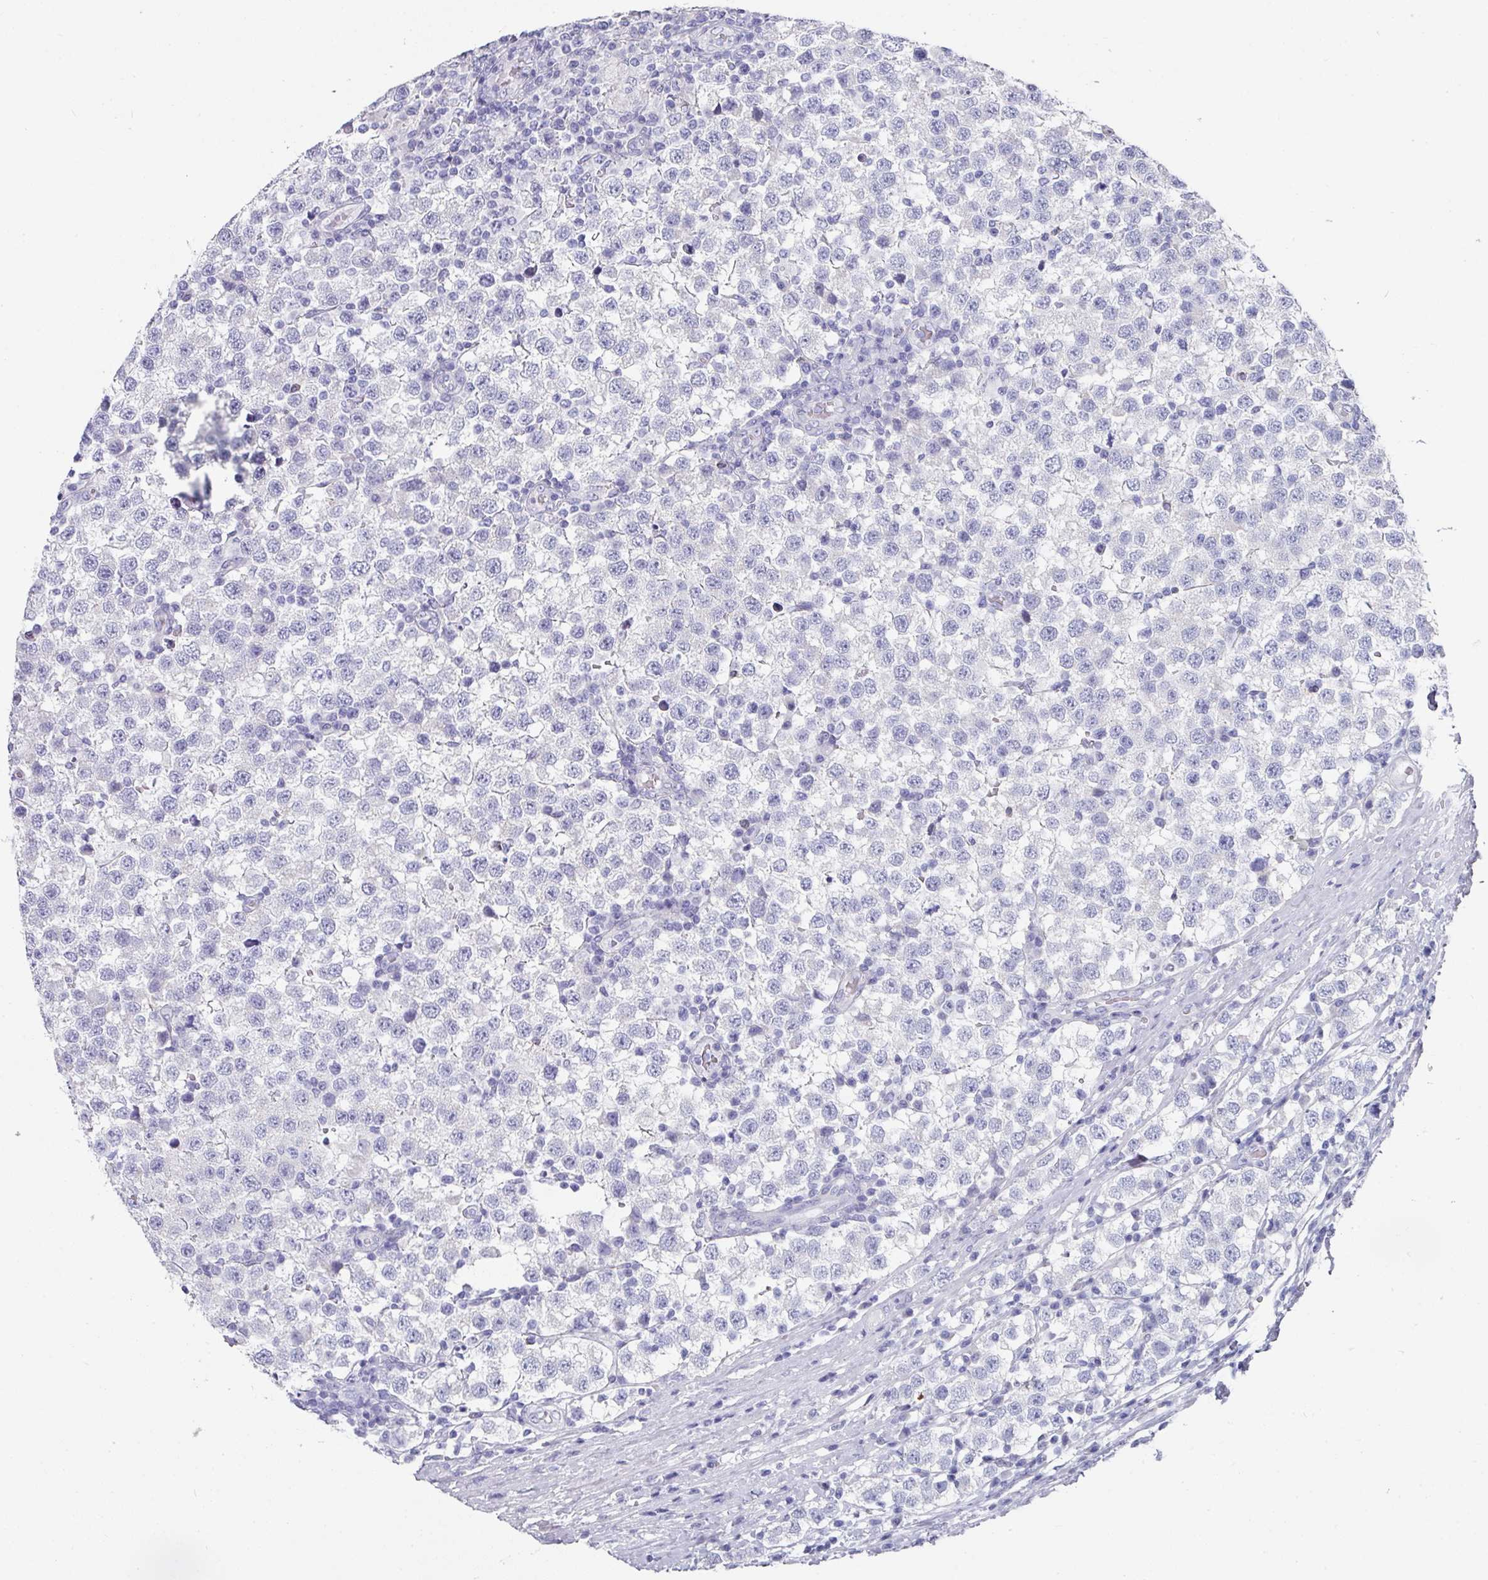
{"staining": {"intensity": "negative", "quantity": "none", "location": "none"}, "tissue": "testis cancer", "cell_type": "Tumor cells", "image_type": "cancer", "snomed": [{"axis": "morphology", "description": "Seminoma, NOS"}, {"axis": "topography", "description": "Testis"}], "caption": "Human testis cancer (seminoma) stained for a protein using immunohistochemistry (IHC) displays no staining in tumor cells.", "gene": "SETBP1", "patient": {"sex": "male", "age": 34}}